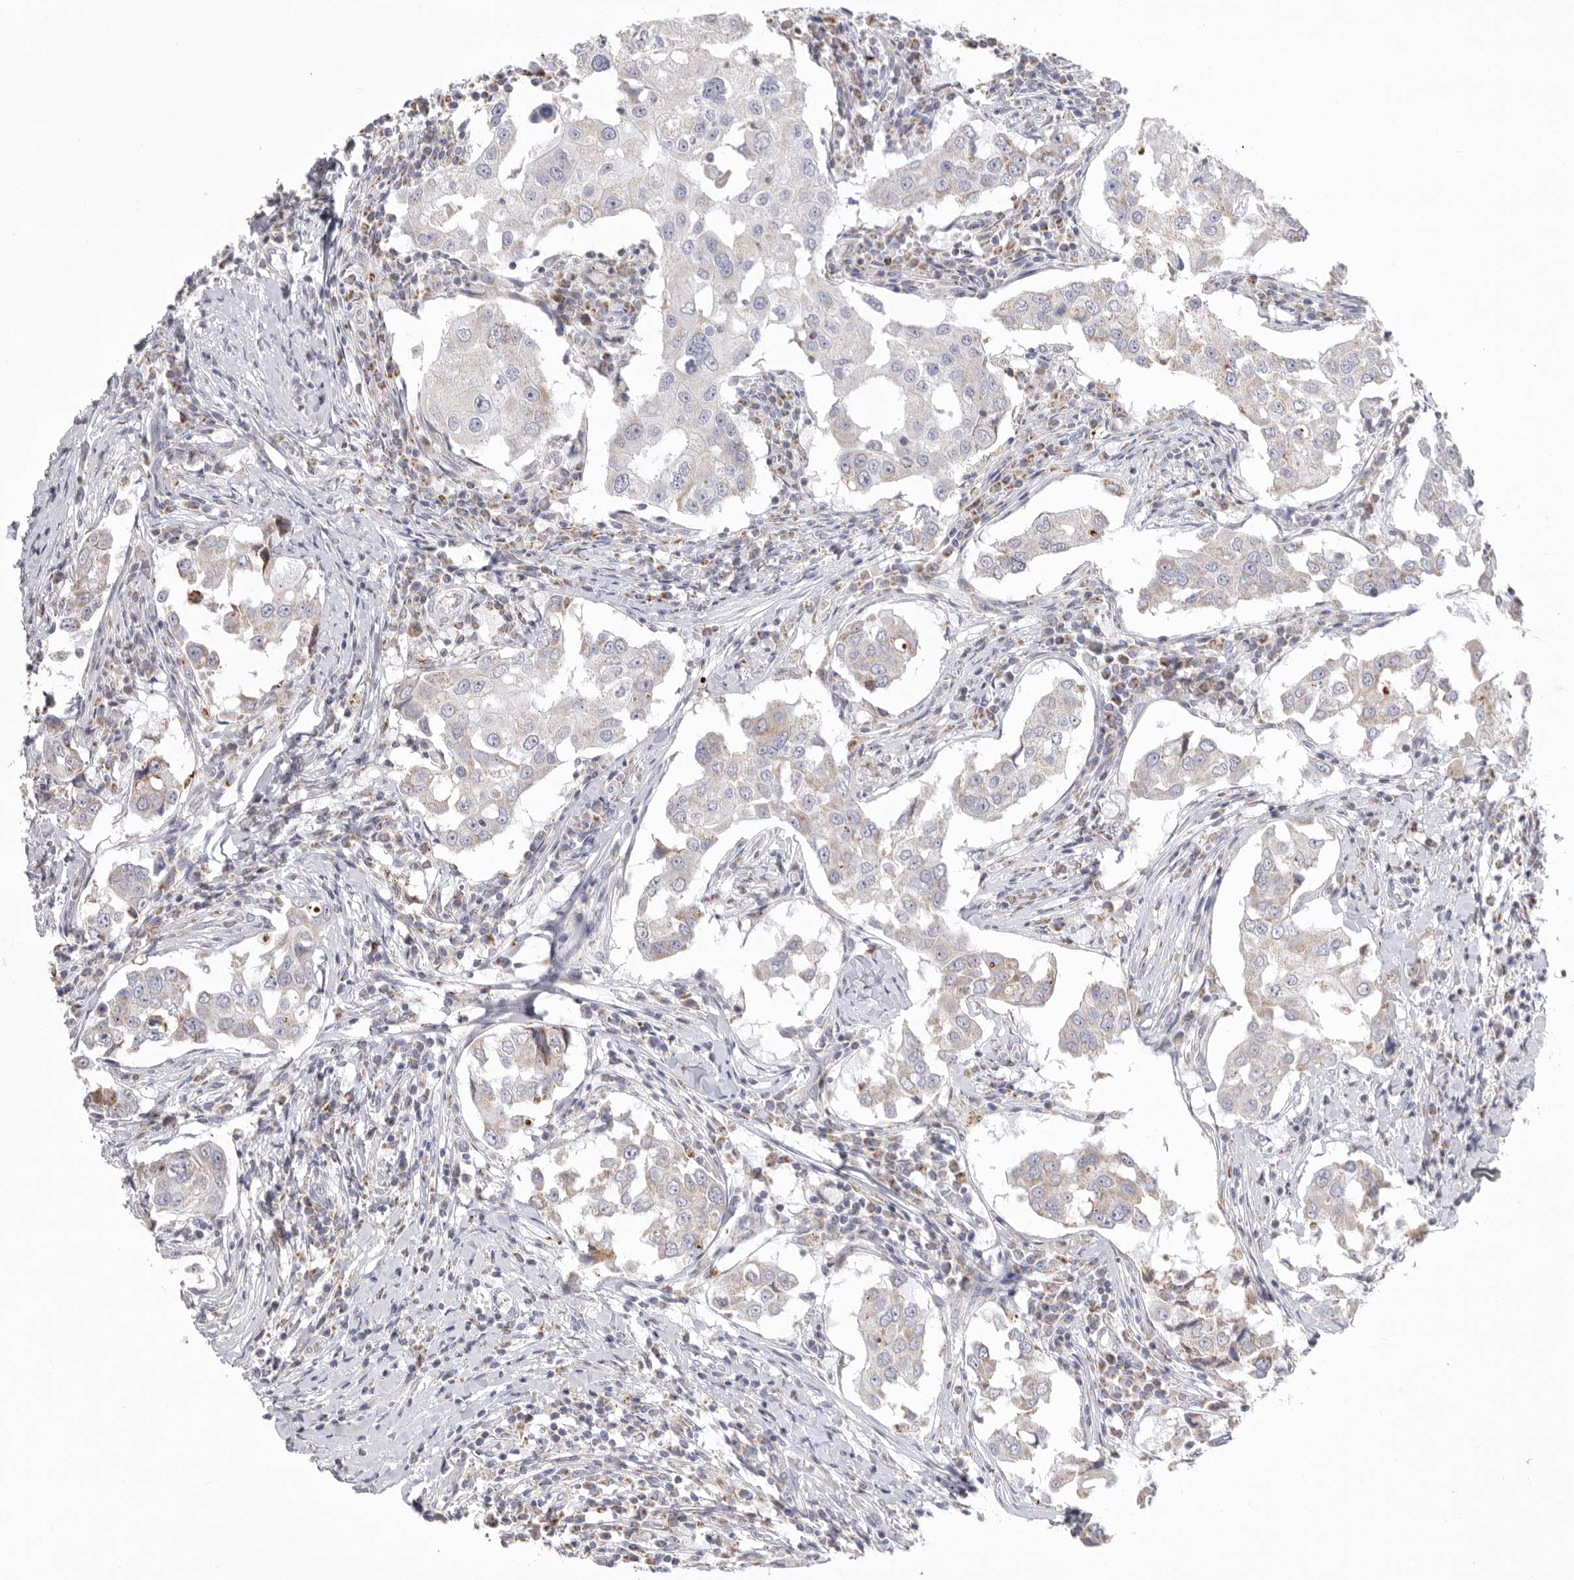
{"staining": {"intensity": "negative", "quantity": "none", "location": "none"}, "tissue": "breast cancer", "cell_type": "Tumor cells", "image_type": "cancer", "snomed": [{"axis": "morphology", "description": "Duct carcinoma"}, {"axis": "topography", "description": "Breast"}], "caption": "There is no significant expression in tumor cells of breast cancer (infiltrating ductal carcinoma). (Stains: DAB IHC with hematoxylin counter stain, Microscopy: brightfield microscopy at high magnification).", "gene": "VDAC3", "patient": {"sex": "female", "age": 27}}